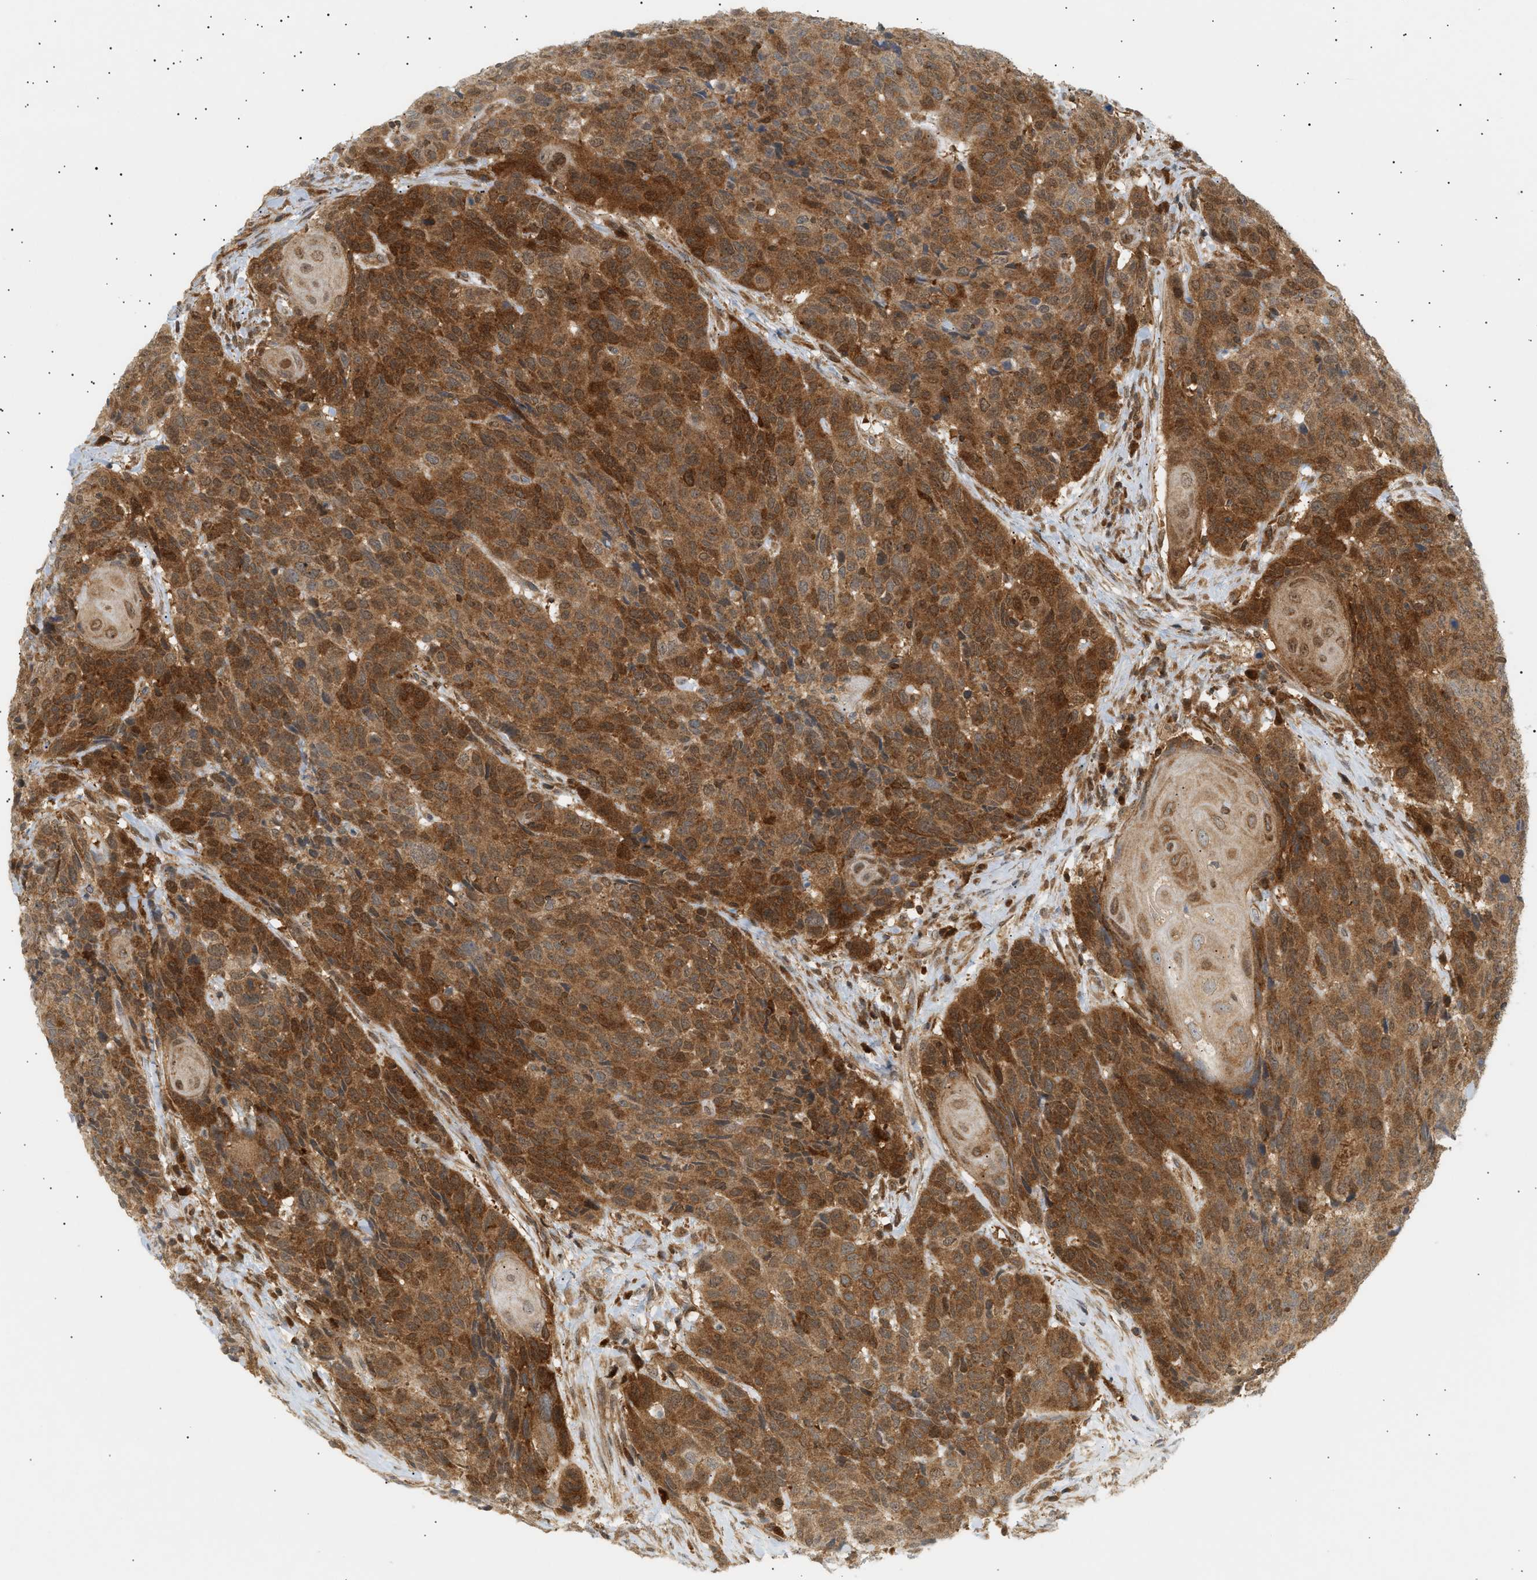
{"staining": {"intensity": "strong", "quantity": ">75%", "location": "cytoplasmic/membranous"}, "tissue": "head and neck cancer", "cell_type": "Tumor cells", "image_type": "cancer", "snomed": [{"axis": "morphology", "description": "Squamous cell carcinoma, NOS"}, {"axis": "topography", "description": "Head-Neck"}], "caption": "Protein analysis of squamous cell carcinoma (head and neck) tissue demonstrates strong cytoplasmic/membranous expression in about >75% of tumor cells.", "gene": "SHC1", "patient": {"sex": "male", "age": 66}}